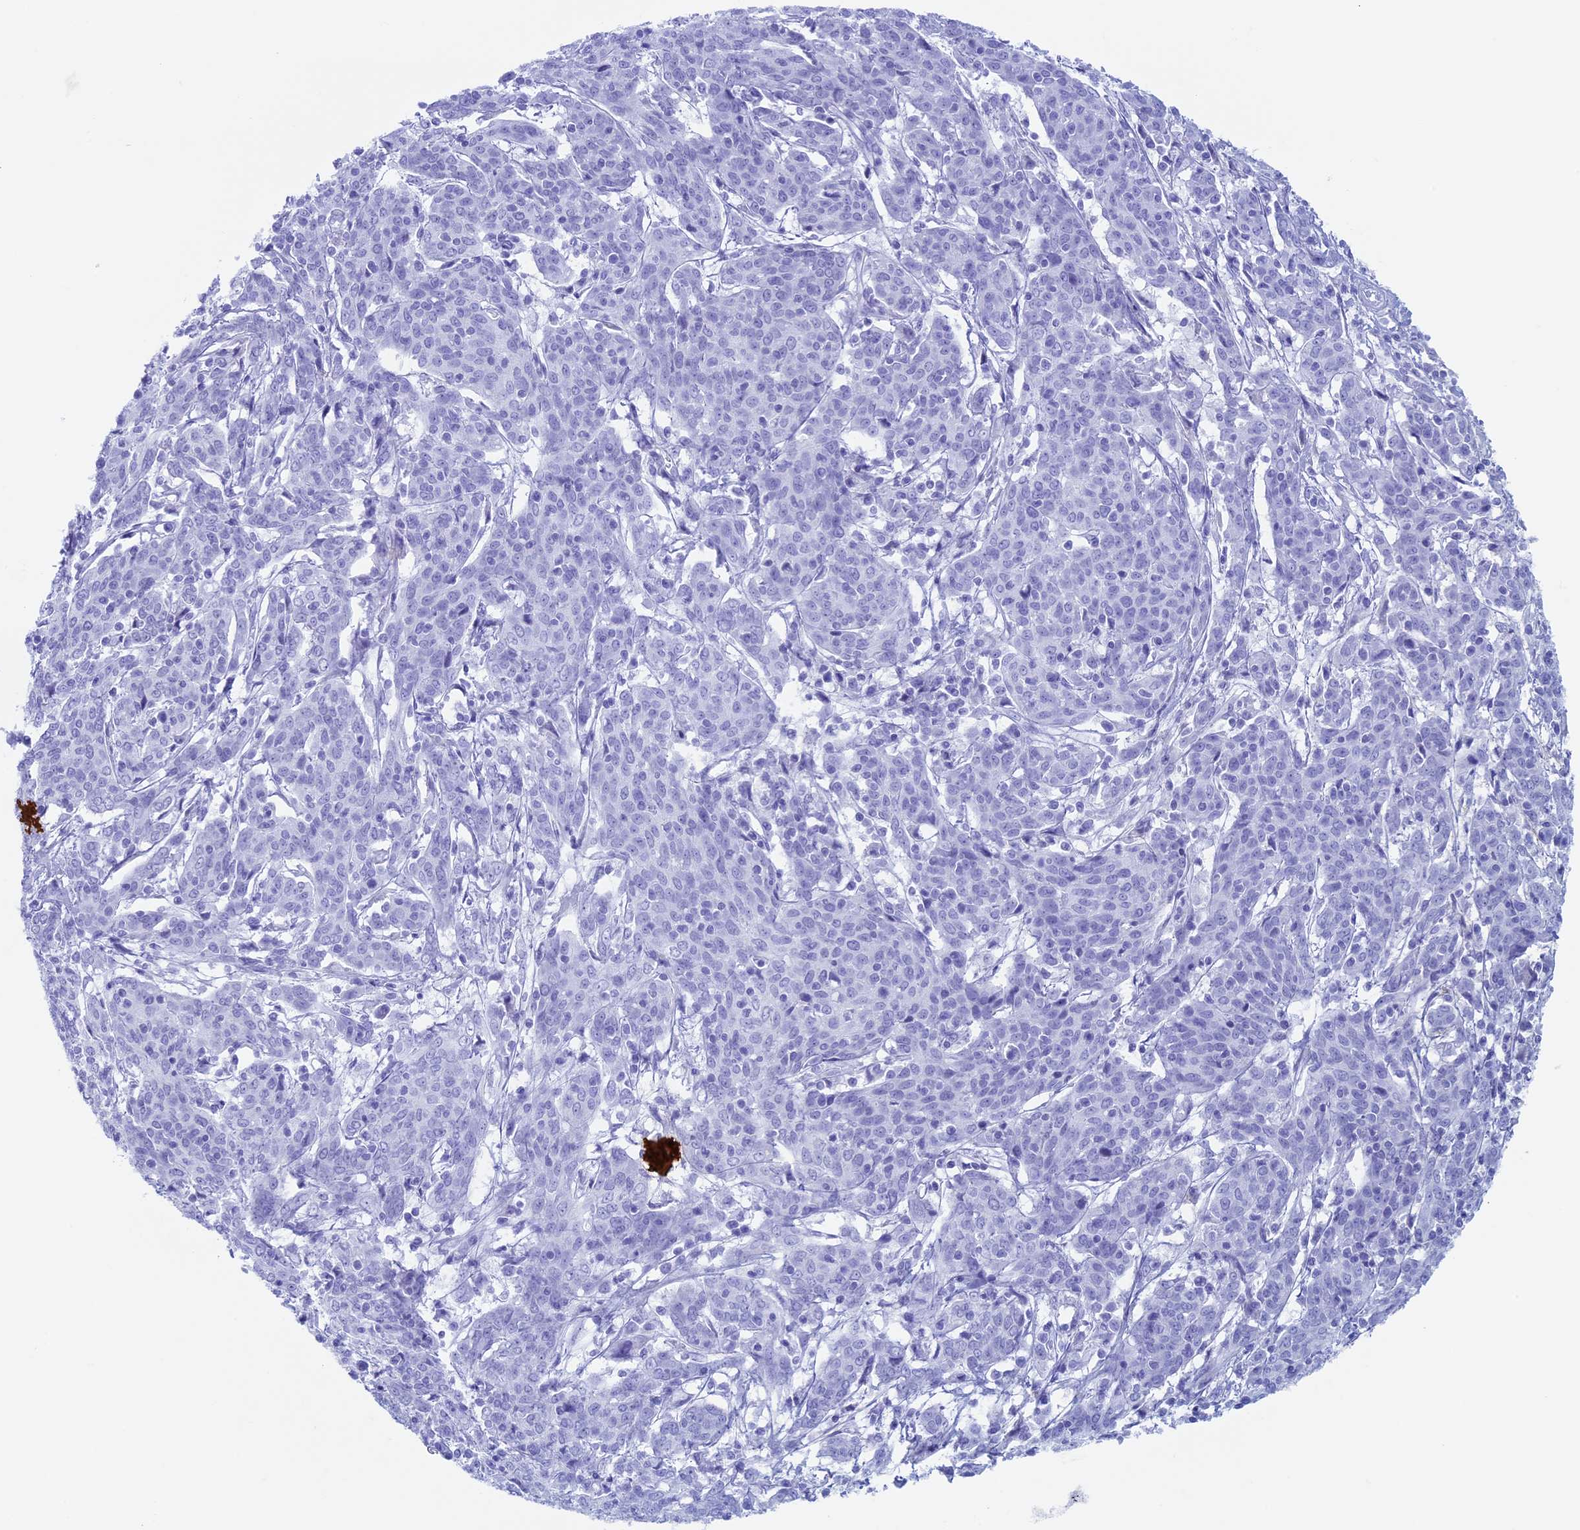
{"staining": {"intensity": "negative", "quantity": "none", "location": "none"}, "tissue": "cervical cancer", "cell_type": "Tumor cells", "image_type": "cancer", "snomed": [{"axis": "morphology", "description": "Squamous cell carcinoma, NOS"}, {"axis": "topography", "description": "Cervix"}], "caption": "An IHC histopathology image of cervical cancer (squamous cell carcinoma) is shown. There is no staining in tumor cells of cervical cancer (squamous cell carcinoma).", "gene": "RCCD1", "patient": {"sex": "female", "age": 67}}